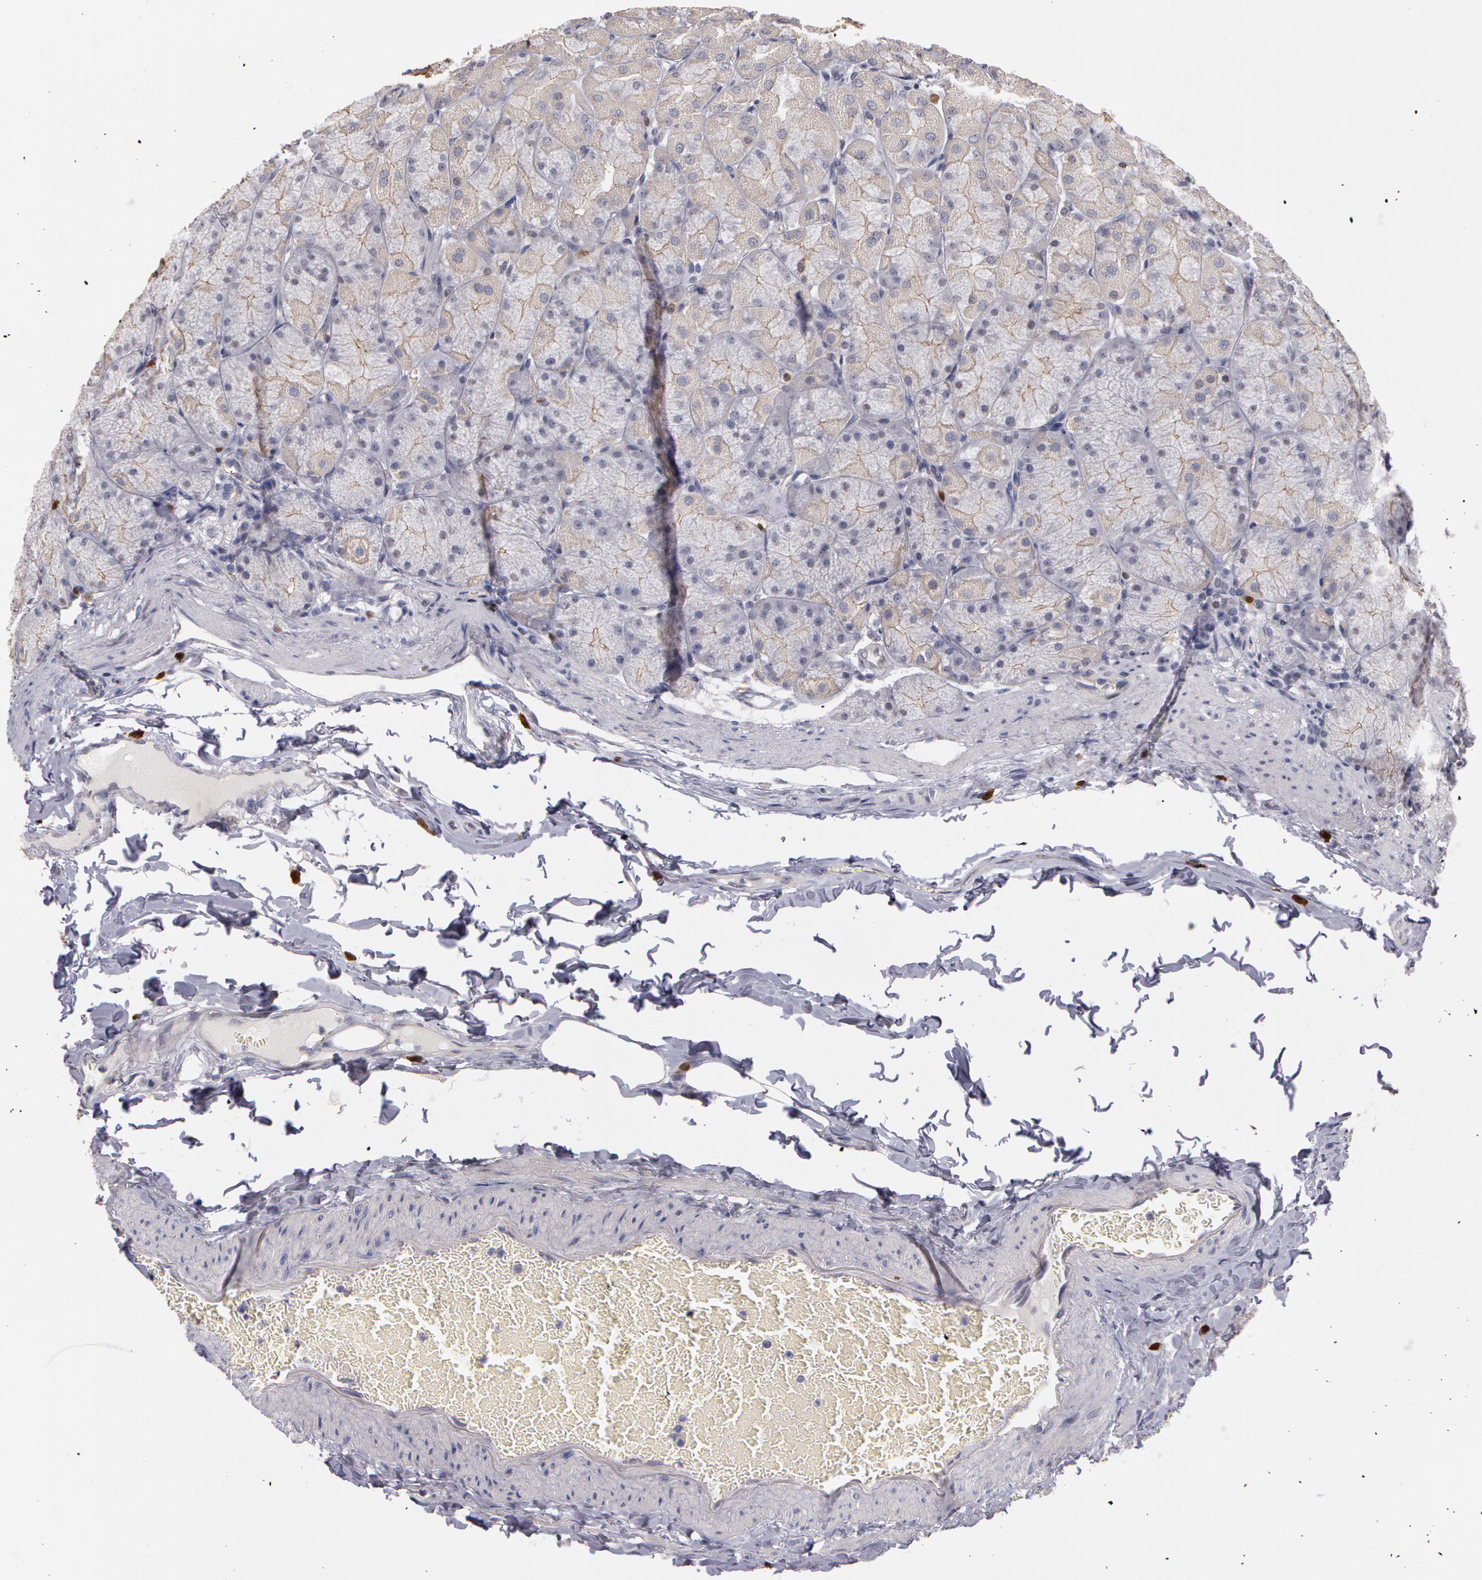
{"staining": {"intensity": "moderate", "quantity": "<25%", "location": "cytoplasmic/membranous,nuclear"}, "tissue": "stomach", "cell_type": "Glandular cells", "image_type": "normal", "snomed": [{"axis": "morphology", "description": "Normal tissue, NOS"}, {"axis": "topography", "description": "Stomach, upper"}], "caption": "Stomach stained for a protein shows moderate cytoplasmic/membranous,nuclear positivity in glandular cells. The protein of interest is stained brown, and the nuclei are stained in blue (DAB IHC with brightfield microscopy, high magnification).", "gene": "PRICKLE1", "patient": {"sex": "female", "age": 56}}